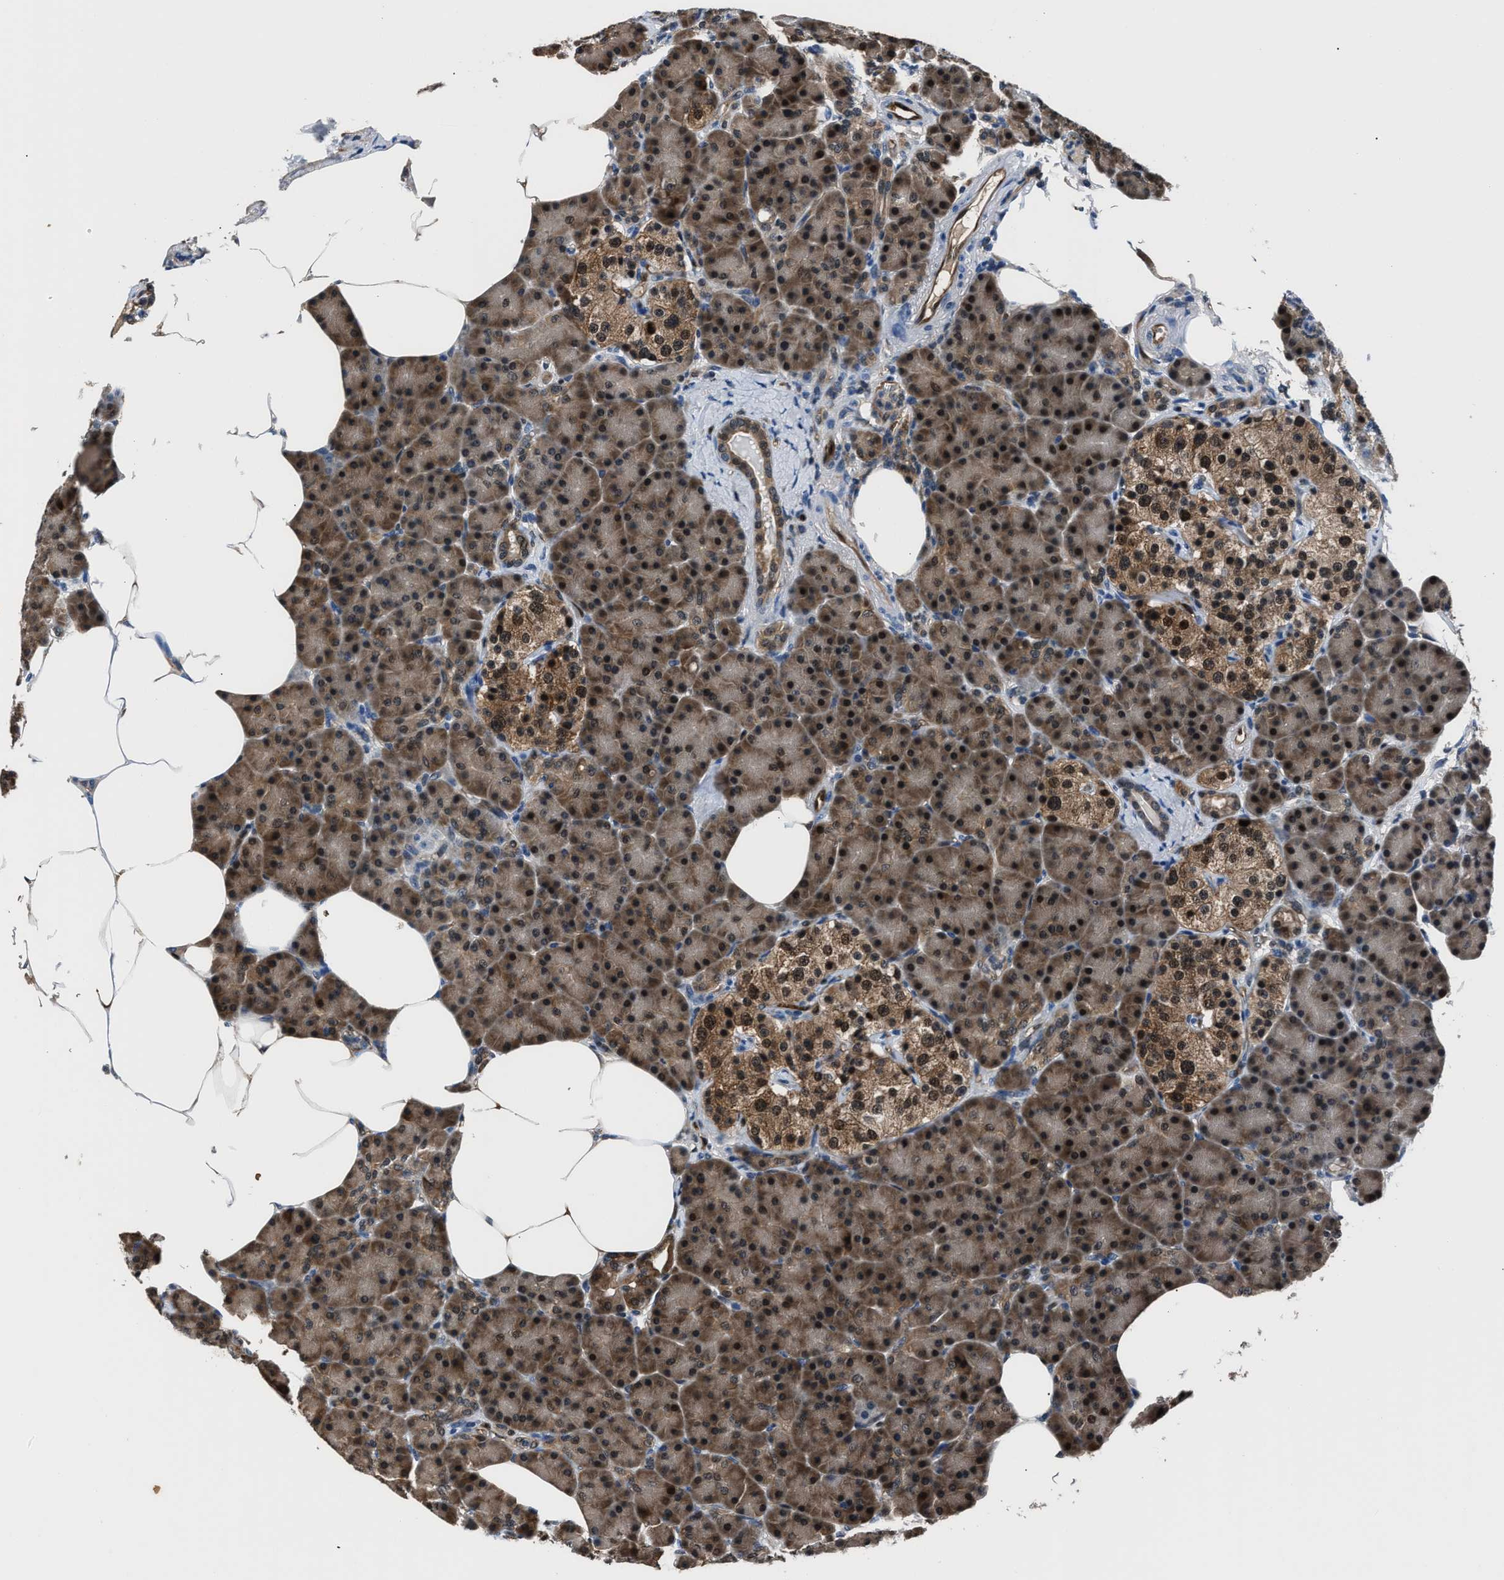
{"staining": {"intensity": "moderate", "quantity": ">75%", "location": "cytoplasmic/membranous,nuclear"}, "tissue": "pancreas", "cell_type": "Exocrine glandular cells", "image_type": "normal", "snomed": [{"axis": "morphology", "description": "Normal tissue, NOS"}, {"axis": "topography", "description": "Pancreas"}], "caption": "Immunohistochemistry (IHC) micrograph of normal human pancreas stained for a protein (brown), which exhibits medium levels of moderate cytoplasmic/membranous,nuclear expression in about >75% of exocrine glandular cells.", "gene": "PPA1", "patient": {"sex": "female", "age": 70}}